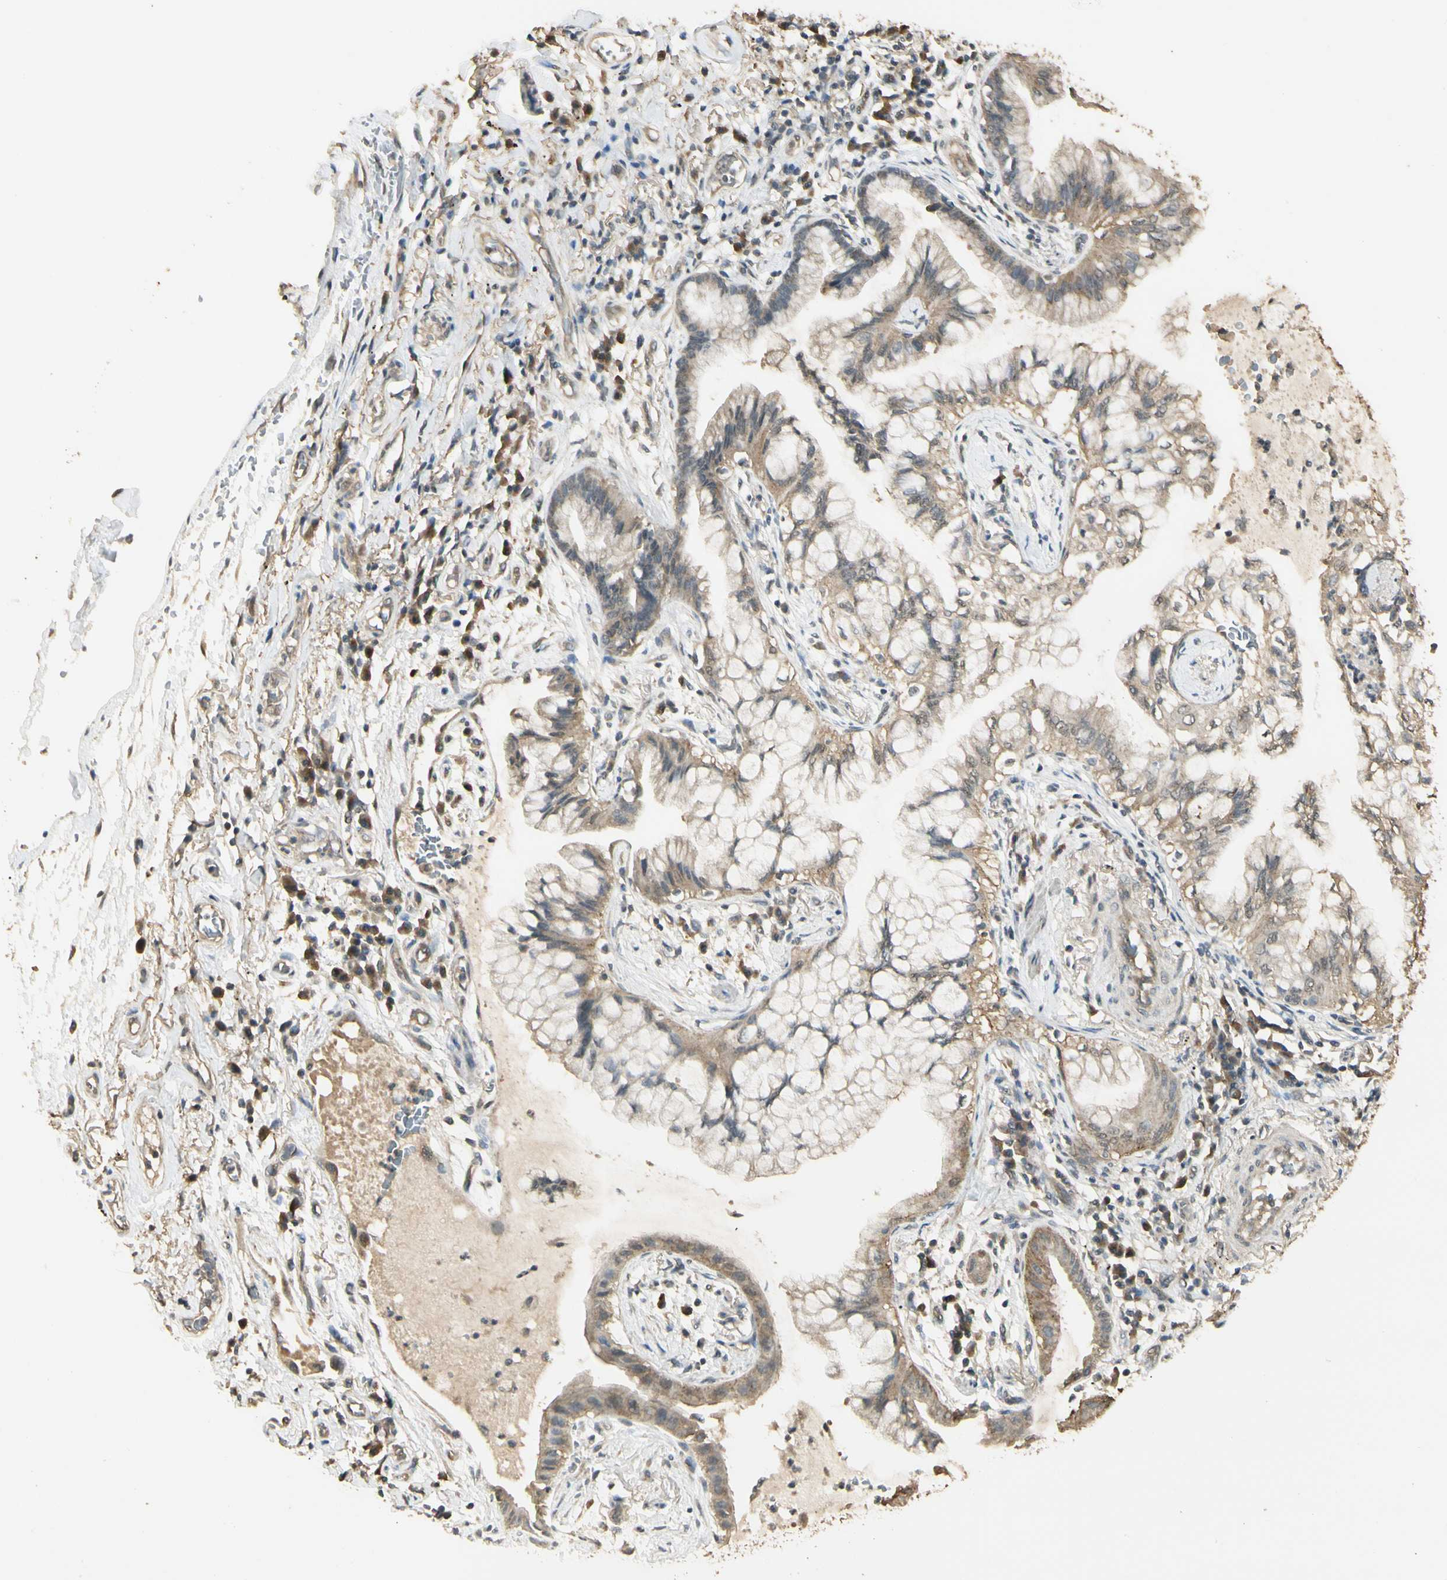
{"staining": {"intensity": "weak", "quantity": ">75%", "location": "cytoplasmic/membranous"}, "tissue": "lung cancer", "cell_type": "Tumor cells", "image_type": "cancer", "snomed": [{"axis": "morphology", "description": "Adenocarcinoma, NOS"}, {"axis": "topography", "description": "Lung"}], "caption": "Immunohistochemistry (IHC) staining of lung cancer, which reveals low levels of weak cytoplasmic/membranous expression in about >75% of tumor cells indicating weak cytoplasmic/membranous protein staining. The staining was performed using DAB (brown) for protein detection and nuclei were counterstained in hematoxylin (blue).", "gene": "SGCA", "patient": {"sex": "female", "age": 70}}